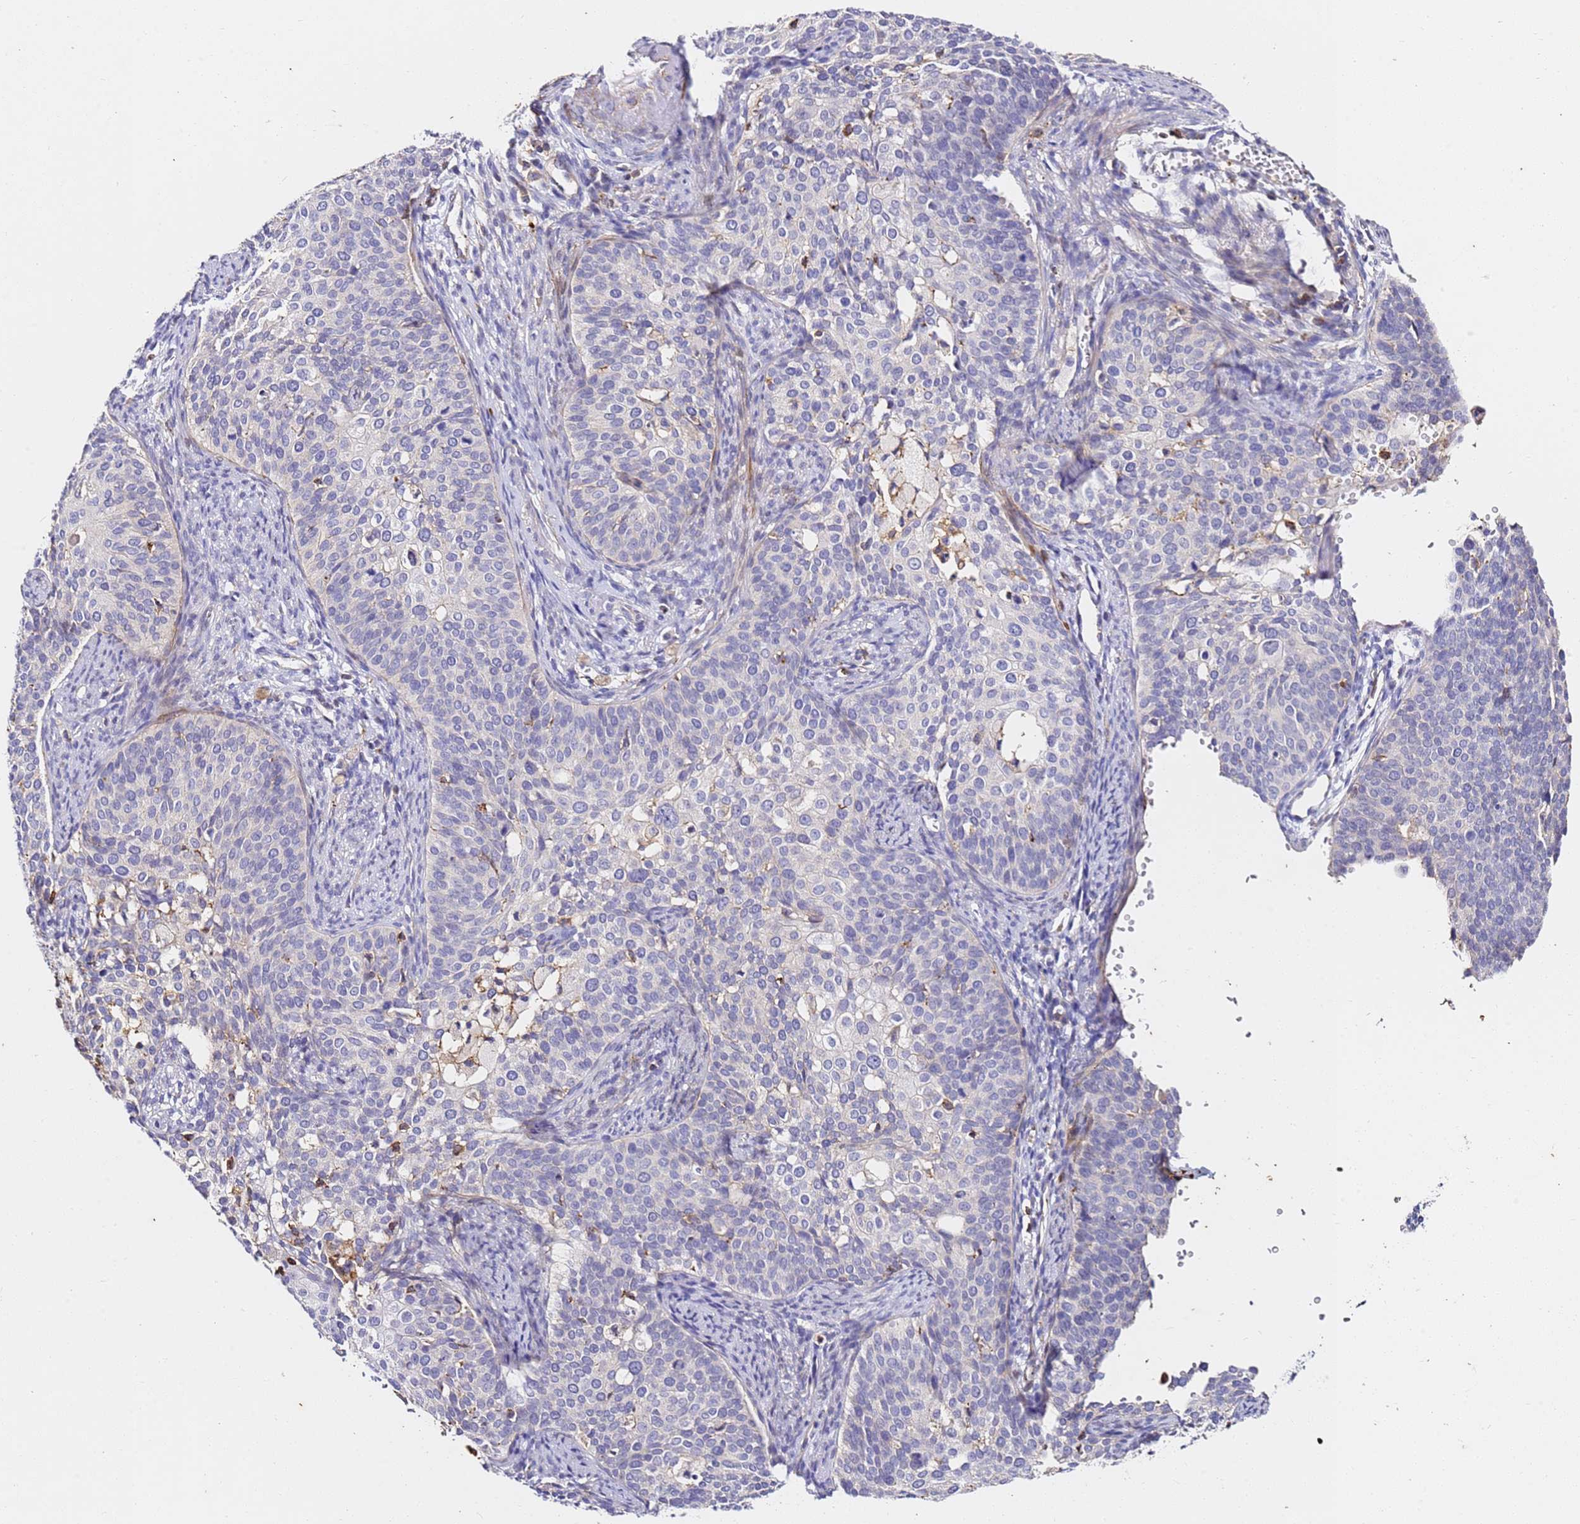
{"staining": {"intensity": "negative", "quantity": "none", "location": "none"}, "tissue": "cervical cancer", "cell_type": "Tumor cells", "image_type": "cancer", "snomed": [{"axis": "morphology", "description": "Squamous cell carcinoma, NOS"}, {"axis": "topography", "description": "Cervix"}], "caption": "Immunohistochemistry (IHC) of cervical squamous cell carcinoma reveals no positivity in tumor cells.", "gene": "ZNF671", "patient": {"sex": "female", "age": 44}}